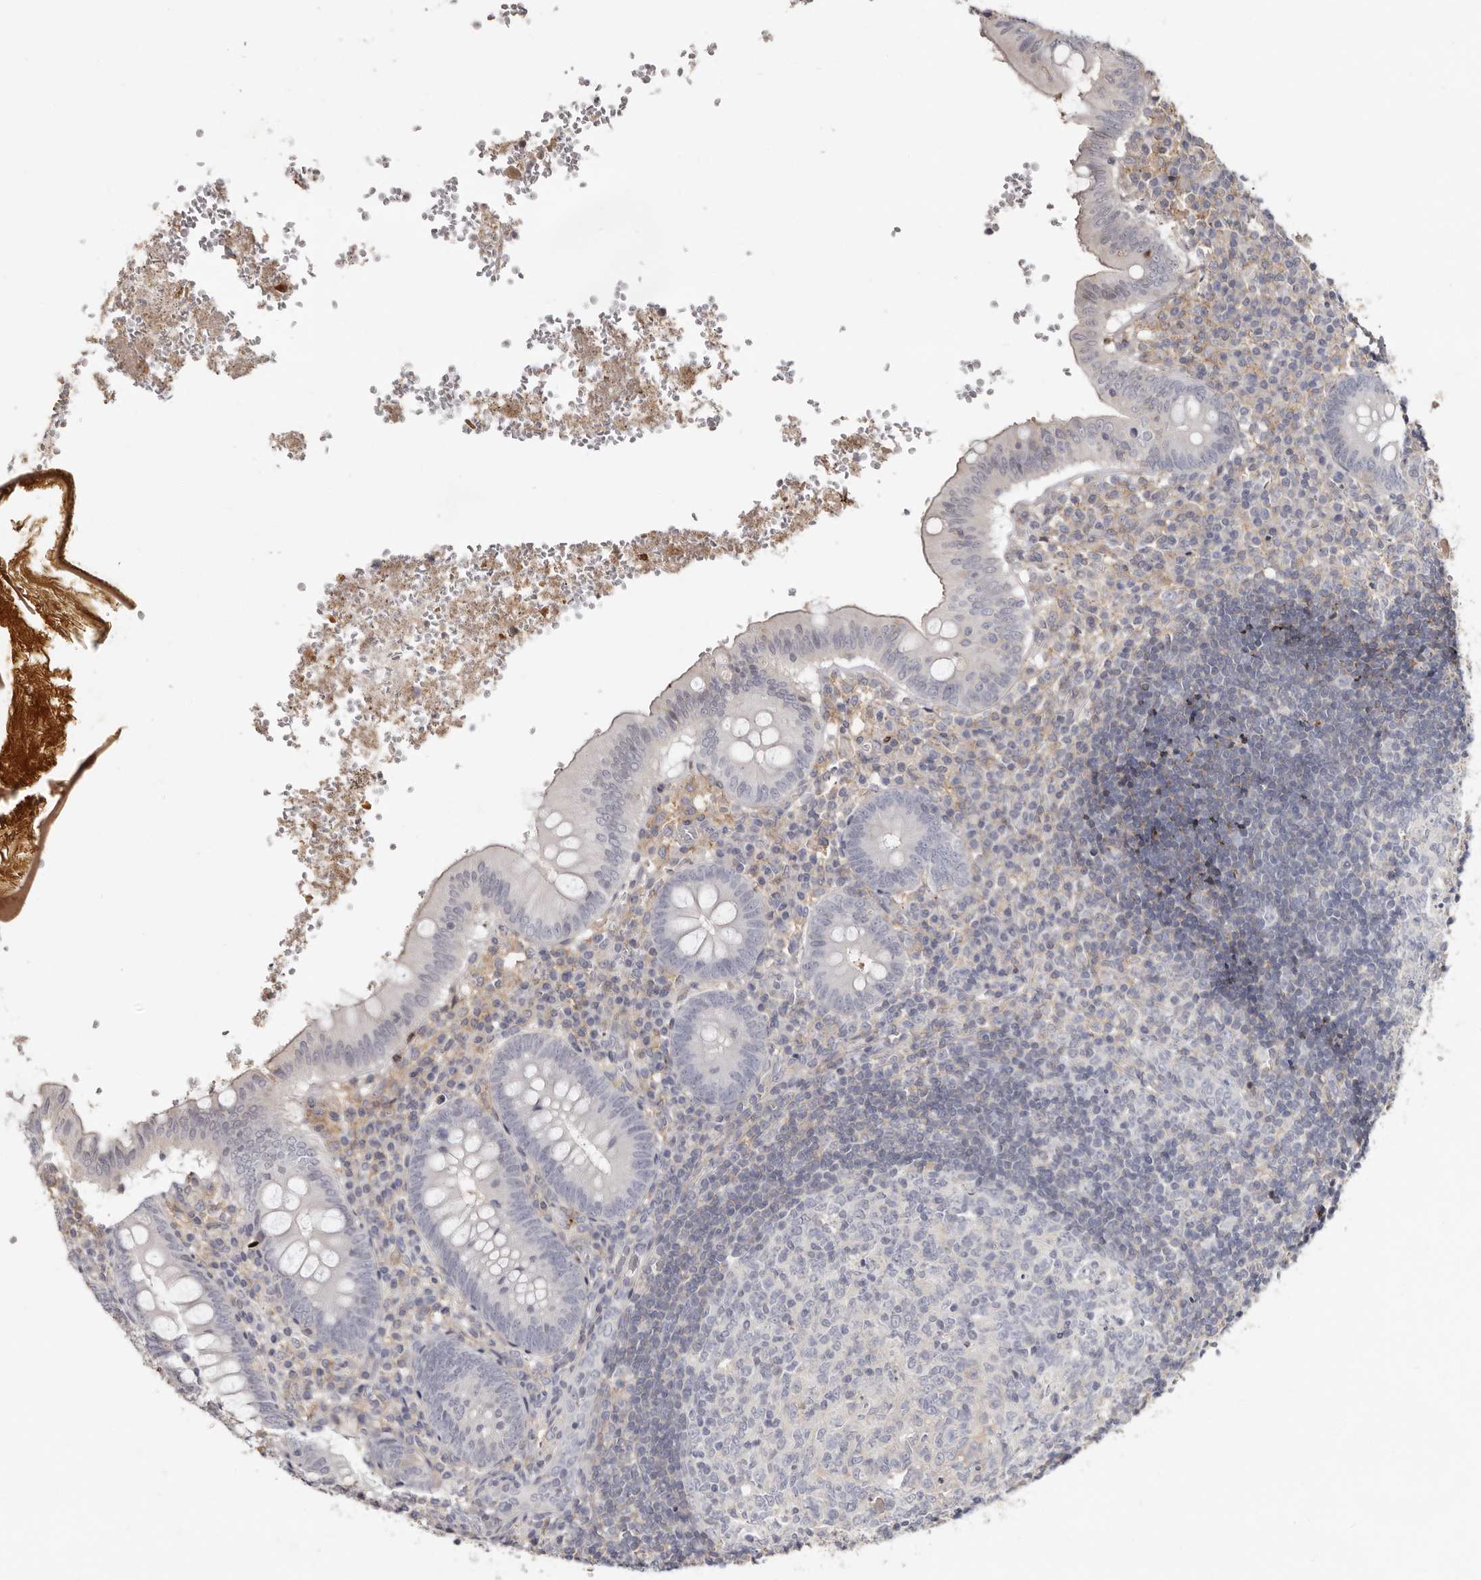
{"staining": {"intensity": "weak", "quantity": "<25%", "location": "cytoplasmic/membranous"}, "tissue": "appendix", "cell_type": "Glandular cells", "image_type": "normal", "snomed": [{"axis": "morphology", "description": "Normal tissue, NOS"}, {"axis": "topography", "description": "Appendix"}], "caption": "Glandular cells are negative for protein expression in benign human appendix. (Brightfield microscopy of DAB (3,3'-diaminobenzidine) immunohistochemistry at high magnification).", "gene": "KIF26B", "patient": {"sex": "male", "age": 8}}